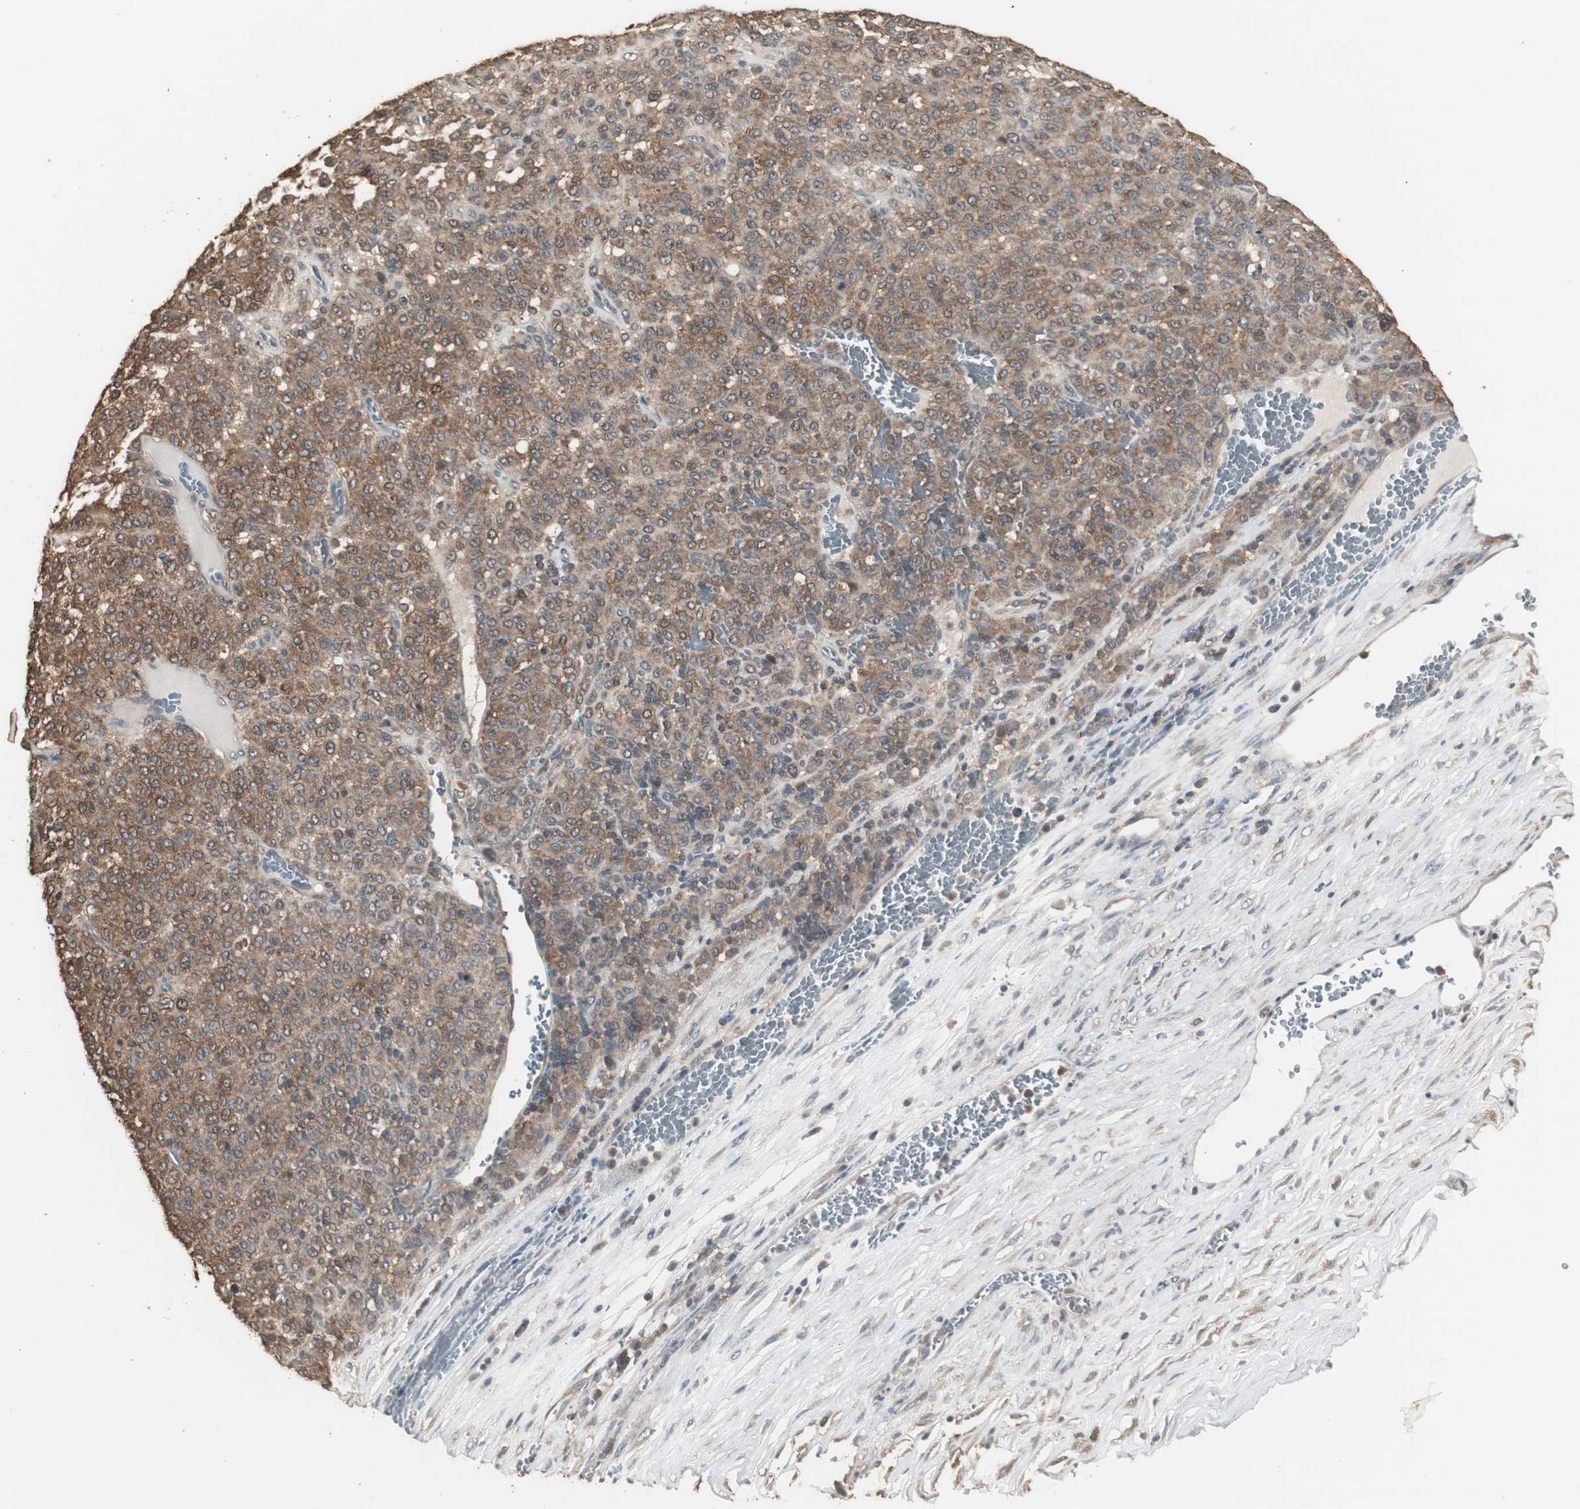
{"staining": {"intensity": "moderate", "quantity": ">75%", "location": "cytoplasmic/membranous"}, "tissue": "melanoma", "cell_type": "Tumor cells", "image_type": "cancer", "snomed": [{"axis": "morphology", "description": "Malignant melanoma, Metastatic site"}, {"axis": "topography", "description": "Pancreas"}], "caption": "A high-resolution image shows immunohistochemistry (IHC) staining of malignant melanoma (metastatic site), which reveals moderate cytoplasmic/membranous expression in about >75% of tumor cells.", "gene": "HPRT1", "patient": {"sex": "female", "age": 30}}